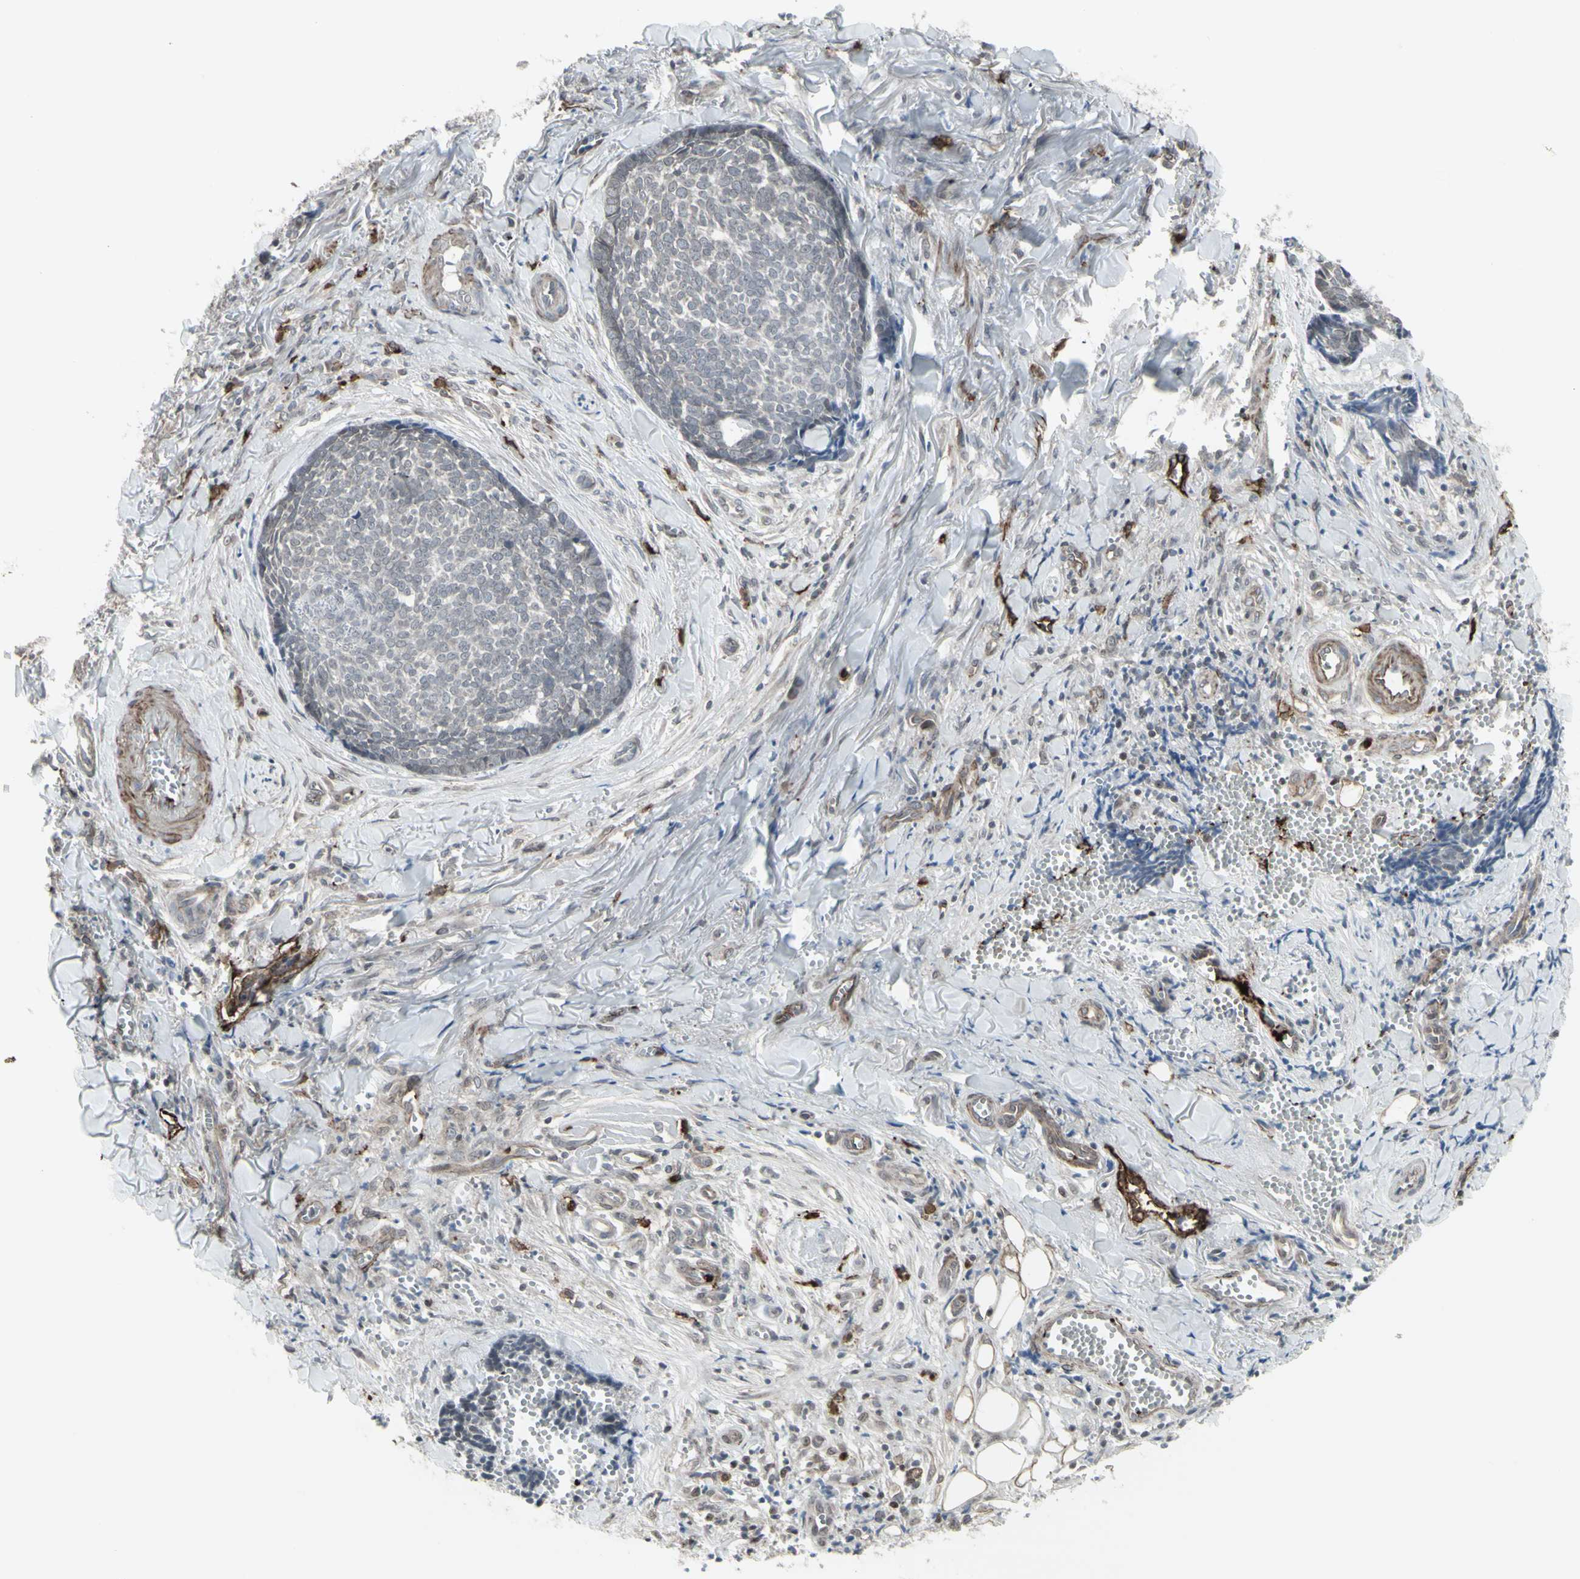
{"staining": {"intensity": "negative", "quantity": "none", "location": "none"}, "tissue": "skin cancer", "cell_type": "Tumor cells", "image_type": "cancer", "snomed": [{"axis": "morphology", "description": "Basal cell carcinoma"}, {"axis": "topography", "description": "Skin"}], "caption": "A micrograph of skin cancer stained for a protein demonstrates no brown staining in tumor cells.", "gene": "DTX3L", "patient": {"sex": "male", "age": 84}}